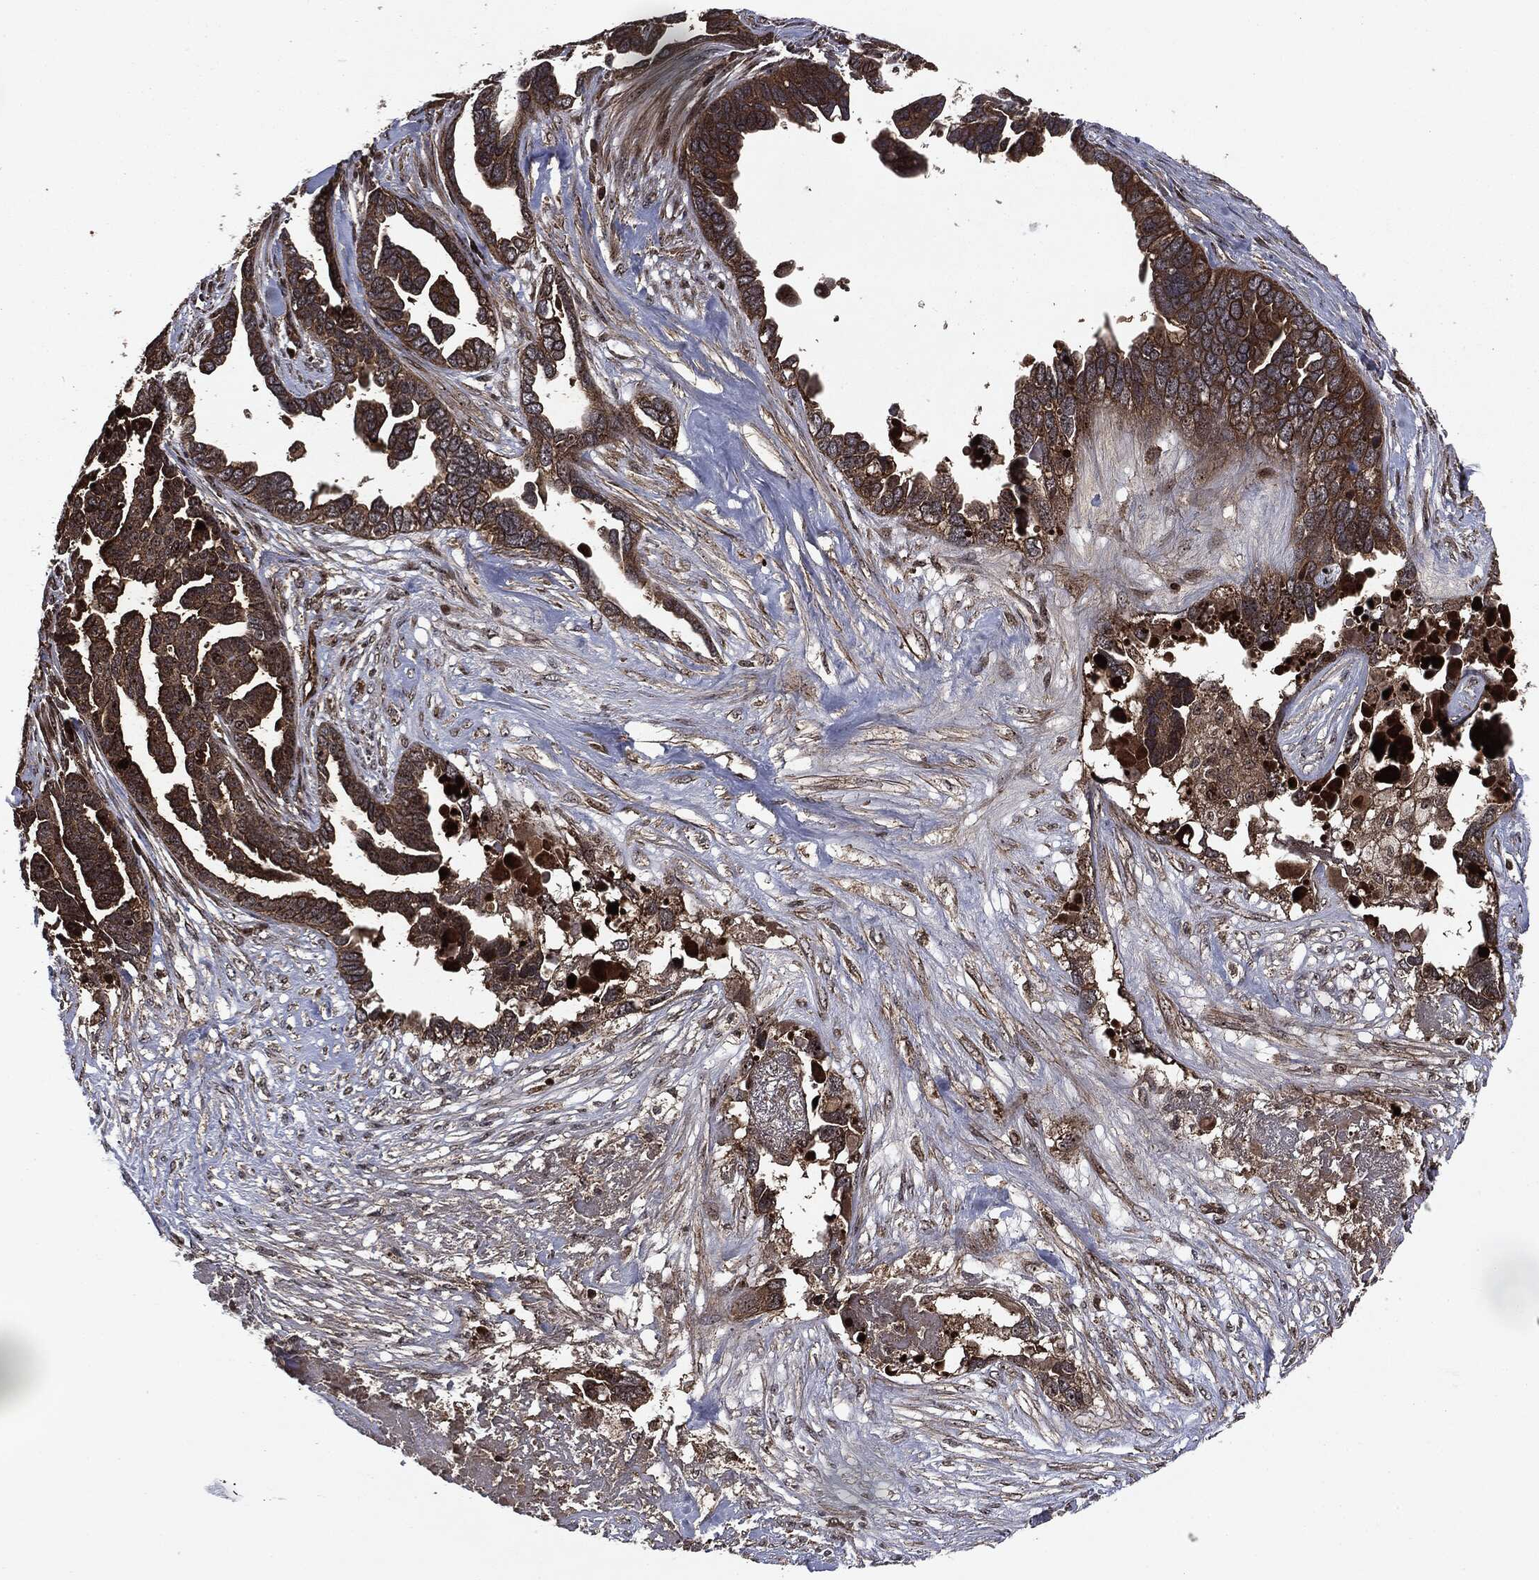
{"staining": {"intensity": "strong", "quantity": ">75%", "location": "cytoplasmic/membranous"}, "tissue": "ovarian cancer", "cell_type": "Tumor cells", "image_type": "cancer", "snomed": [{"axis": "morphology", "description": "Cystadenocarcinoma, serous, NOS"}, {"axis": "topography", "description": "Ovary"}], "caption": "Immunohistochemical staining of serous cystadenocarcinoma (ovarian) displays high levels of strong cytoplasmic/membranous protein expression in approximately >75% of tumor cells. (brown staining indicates protein expression, while blue staining denotes nuclei).", "gene": "CARD6", "patient": {"sex": "female", "age": 54}}